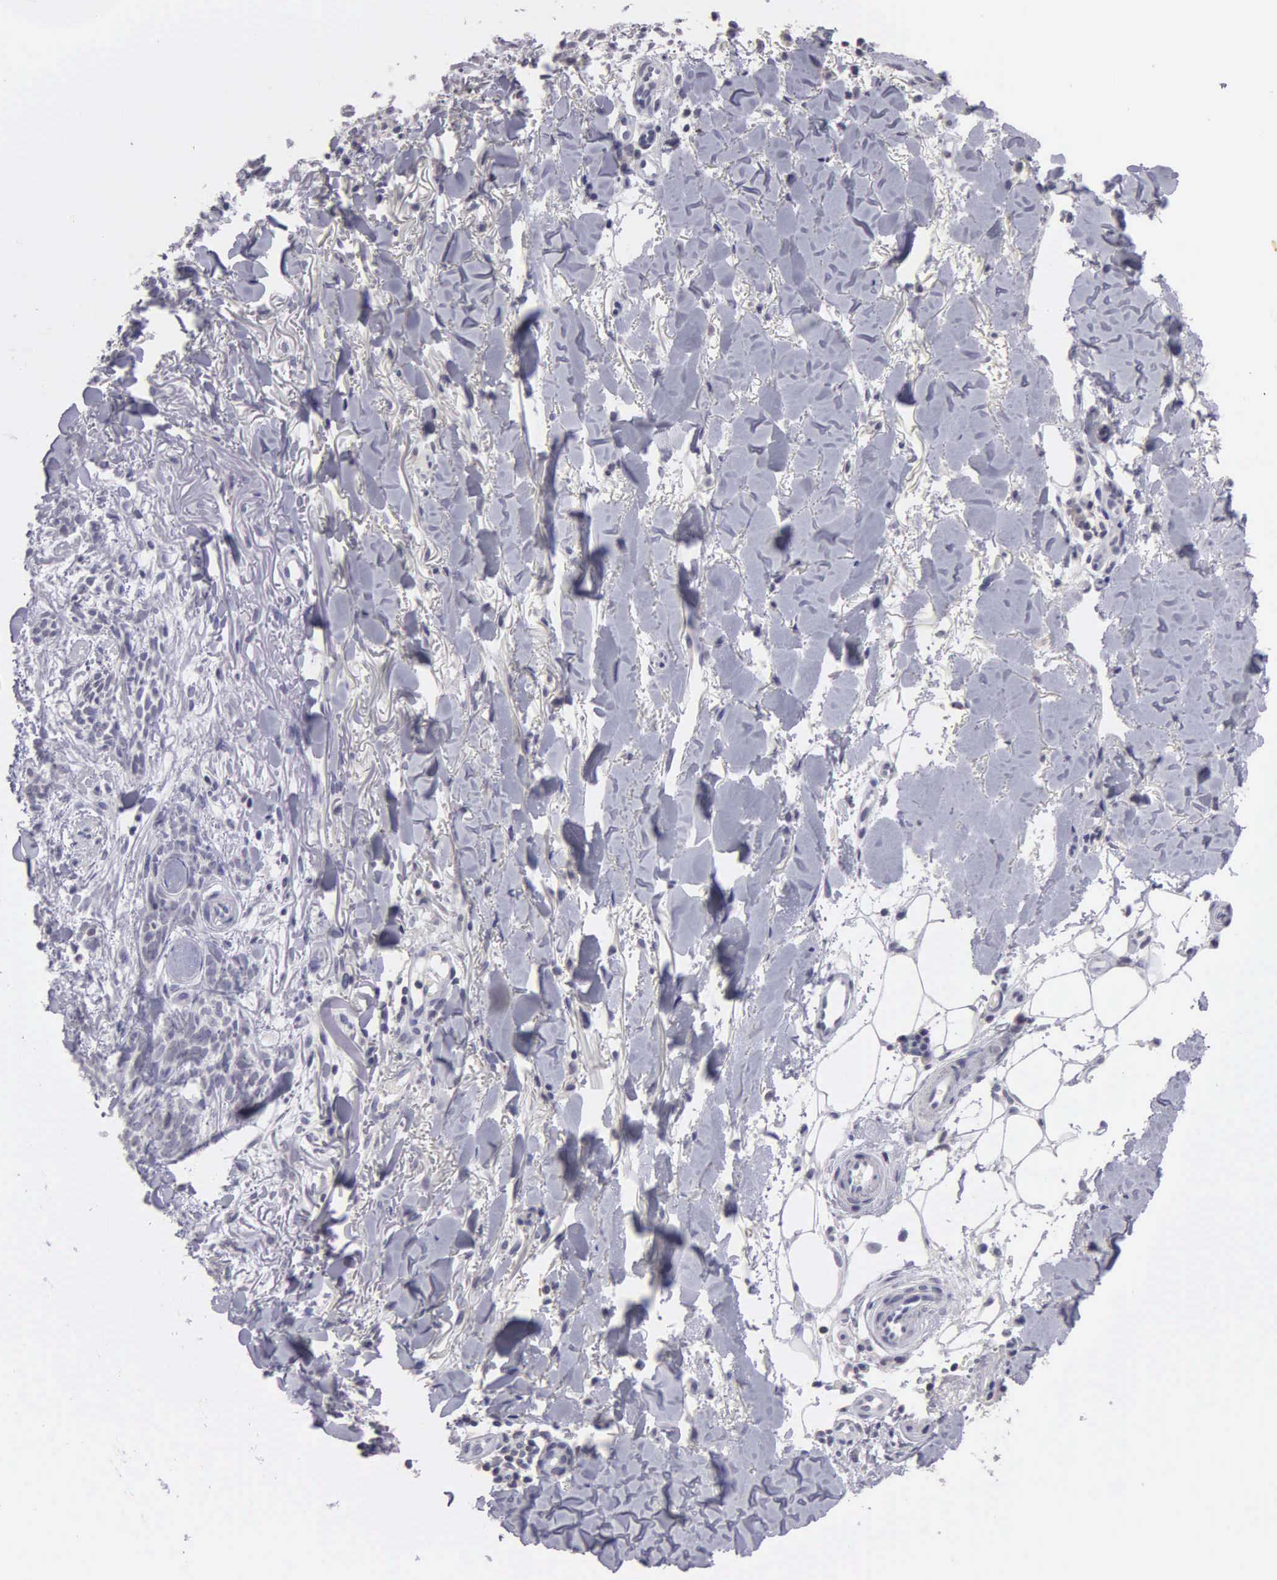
{"staining": {"intensity": "negative", "quantity": "none", "location": "none"}, "tissue": "skin cancer", "cell_type": "Tumor cells", "image_type": "cancer", "snomed": [{"axis": "morphology", "description": "Basal cell carcinoma"}, {"axis": "topography", "description": "Skin"}], "caption": "Image shows no significant protein expression in tumor cells of skin cancer (basal cell carcinoma). Brightfield microscopy of IHC stained with DAB (brown) and hematoxylin (blue), captured at high magnification.", "gene": "BRD1", "patient": {"sex": "female", "age": 81}}